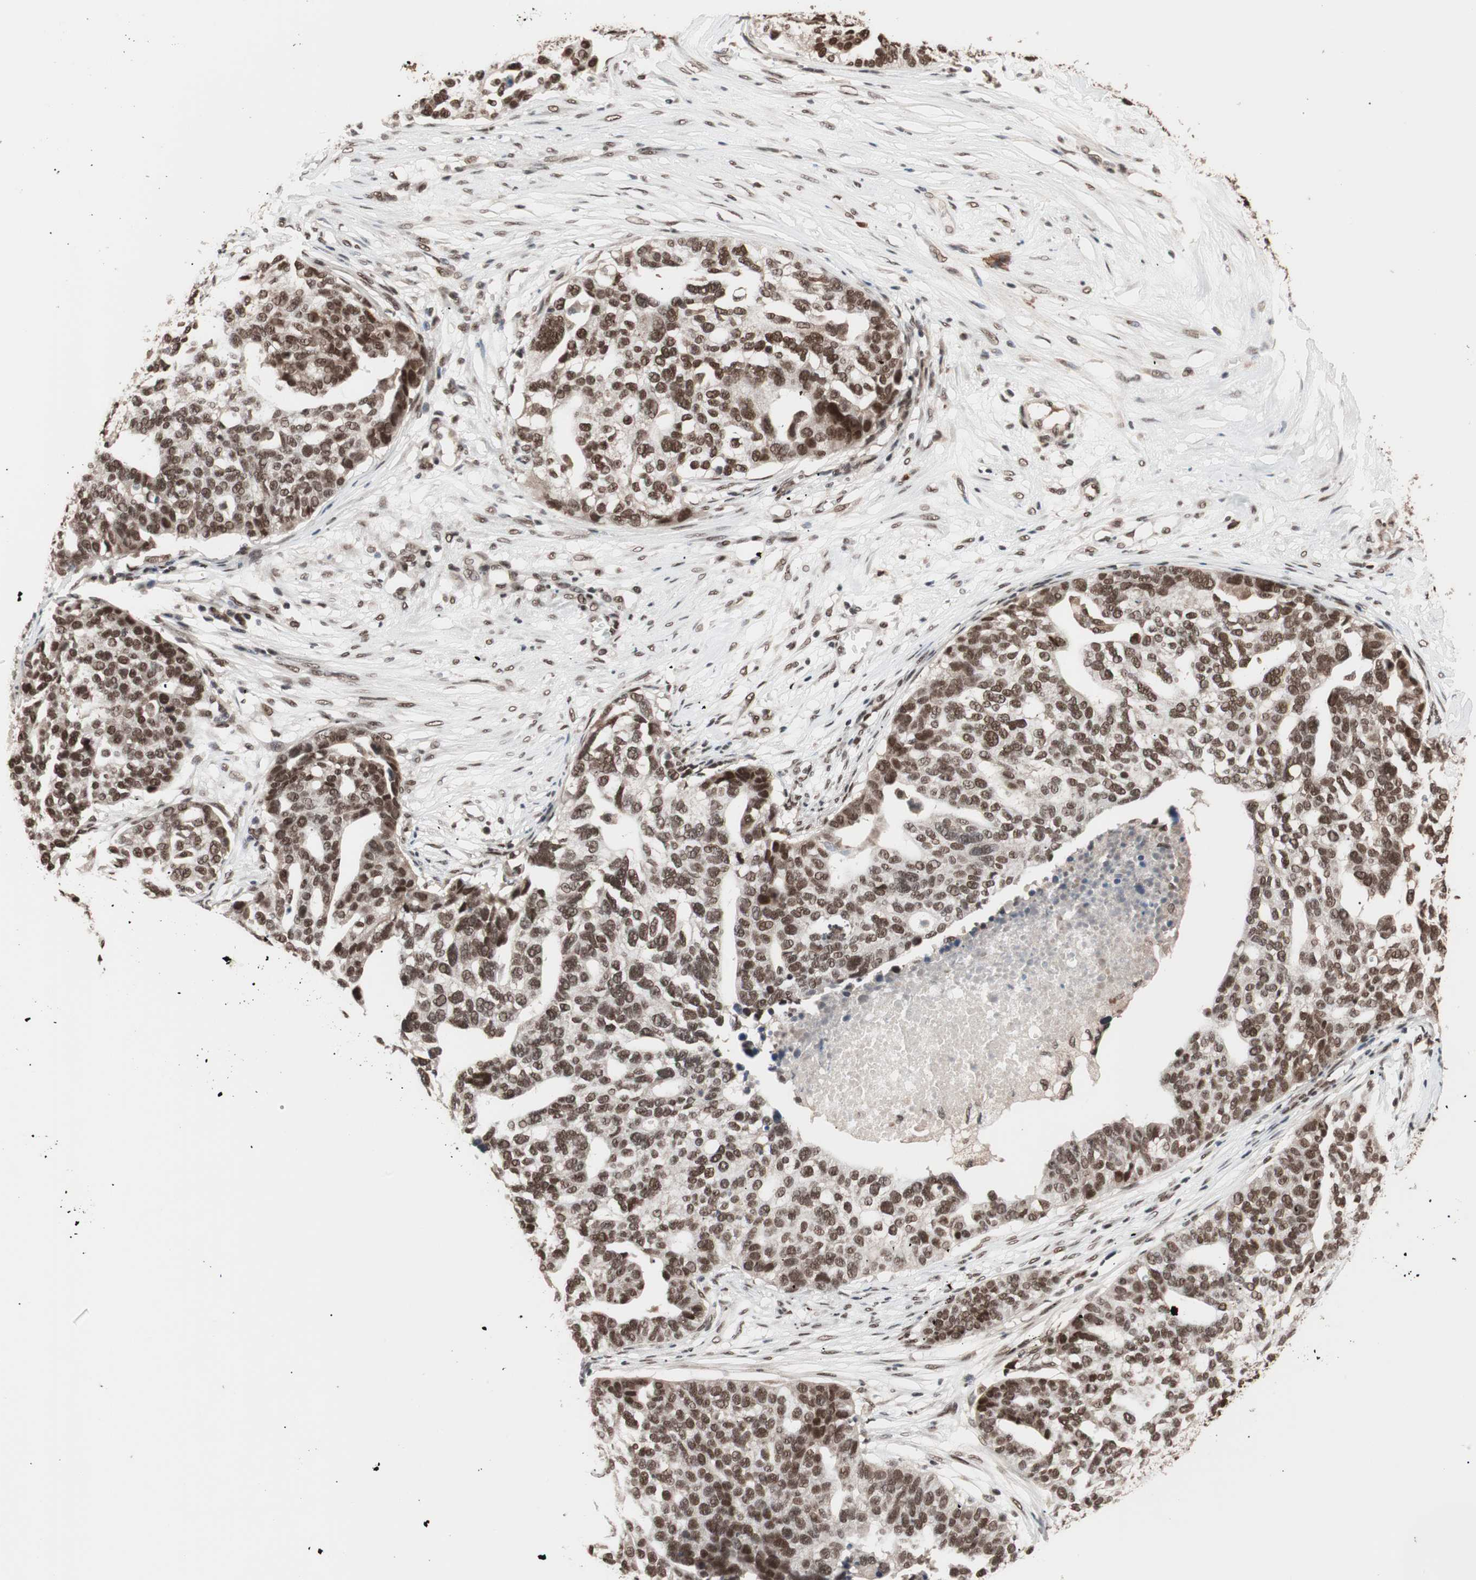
{"staining": {"intensity": "strong", "quantity": ">75%", "location": "nuclear"}, "tissue": "ovarian cancer", "cell_type": "Tumor cells", "image_type": "cancer", "snomed": [{"axis": "morphology", "description": "Cystadenocarcinoma, serous, NOS"}, {"axis": "topography", "description": "Ovary"}], "caption": "Immunohistochemical staining of human ovarian cancer (serous cystadenocarcinoma) displays high levels of strong nuclear protein positivity in about >75% of tumor cells. (DAB (3,3'-diaminobenzidine) IHC, brown staining for protein, blue staining for nuclei).", "gene": "CHAMP1", "patient": {"sex": "female", "age": 59}}